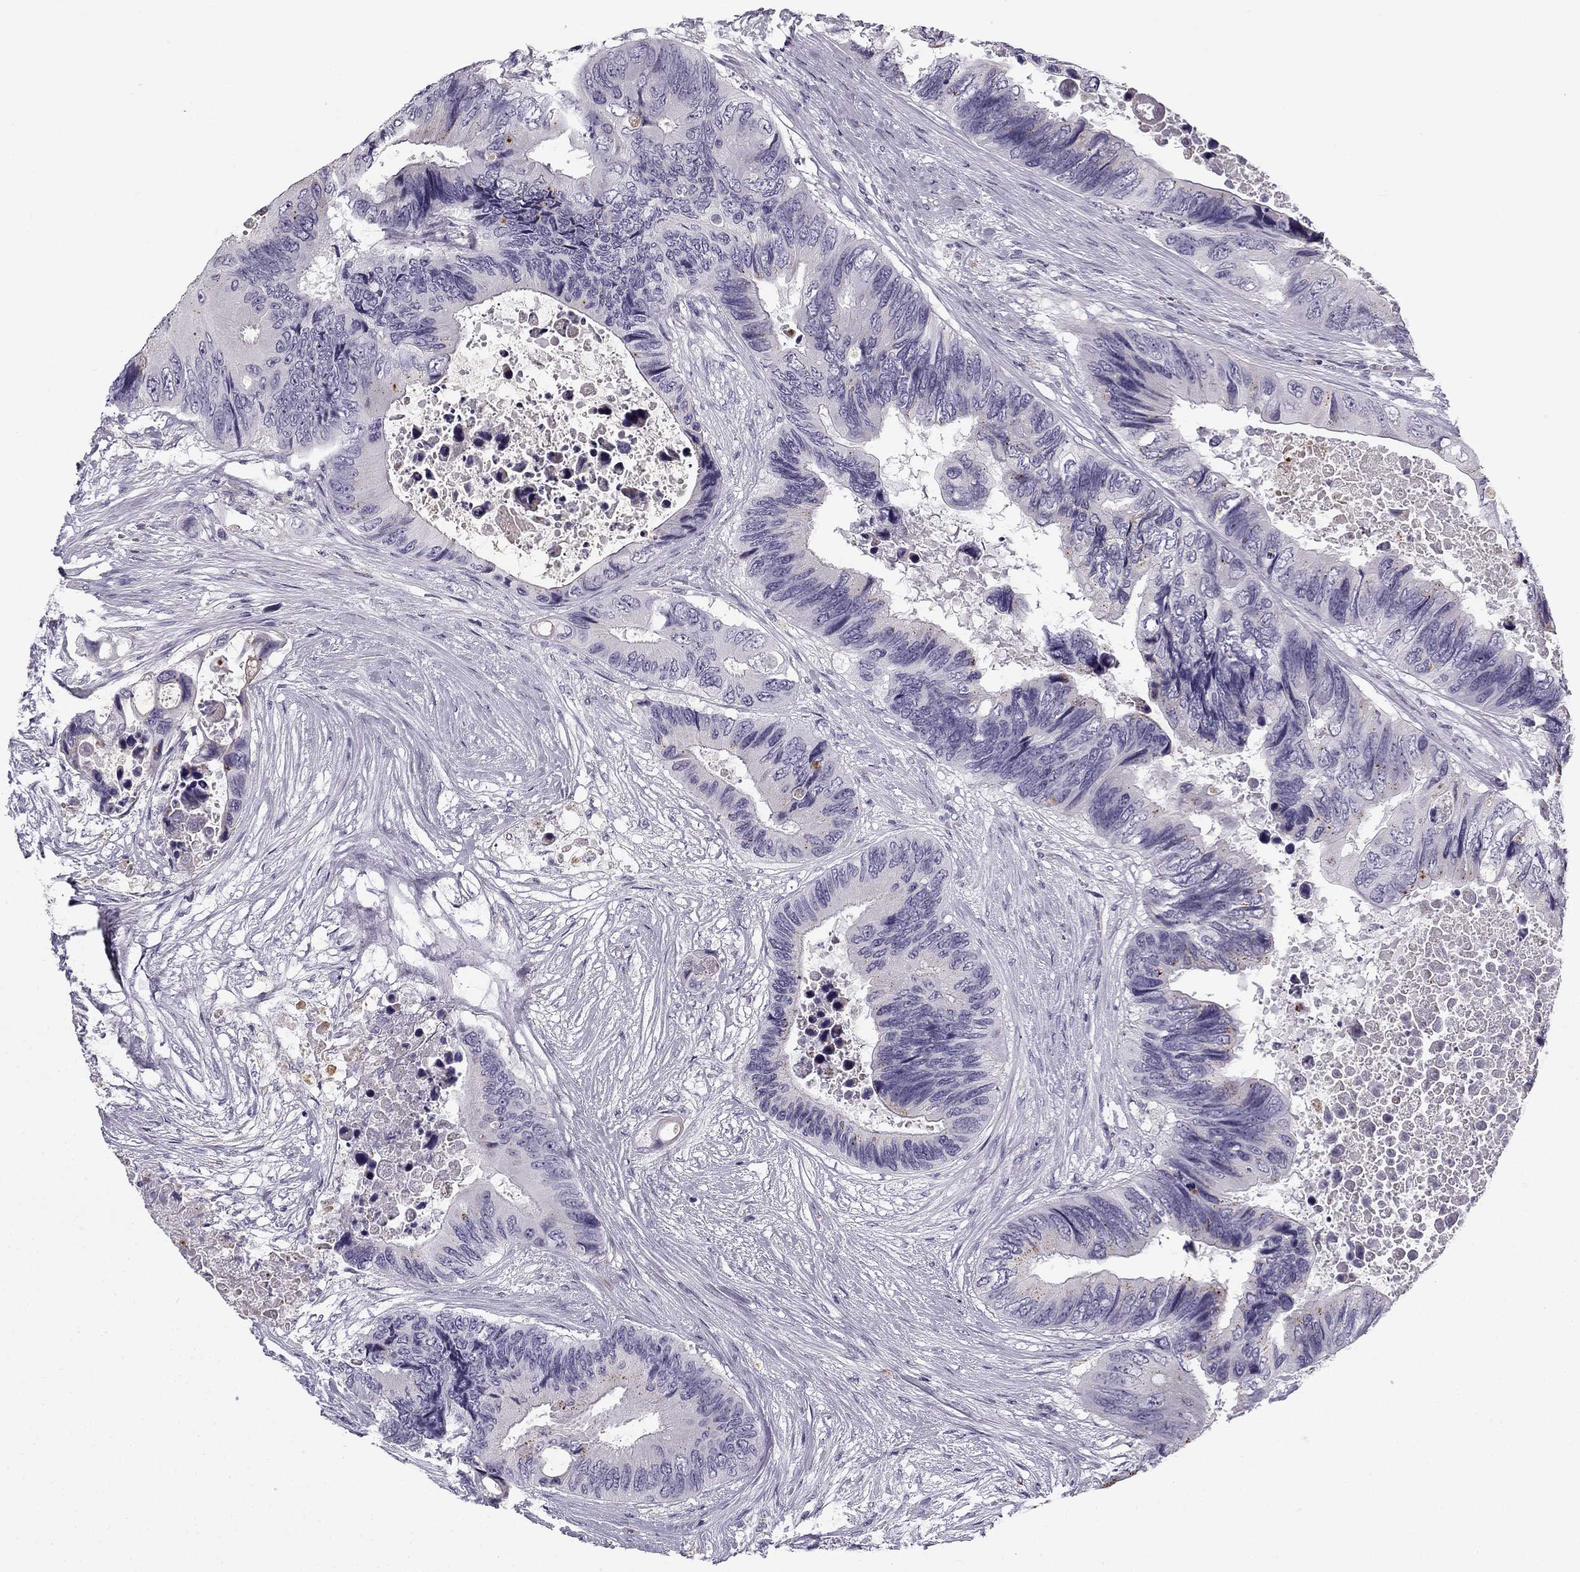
{"staining": {"intensity": "negative", "quantity": "none", "location": "none"}, "tissue": "colorectal cancer", "cell_type": "Tumor cells", "image_type": "cancer", "snomed": [{"axis": "morphology", "description": "Adenocarcinoma, NOS"}, {"axis": "topography", "description": "Rectum"}], "caption": "Adenocarcinoma (colorectal) stained for a protein using immunohistochemistry (IHC) demonstrates no staining tumor cells.", "gene": "MC5R", "patient": {"sex": "male", "age": 63}}